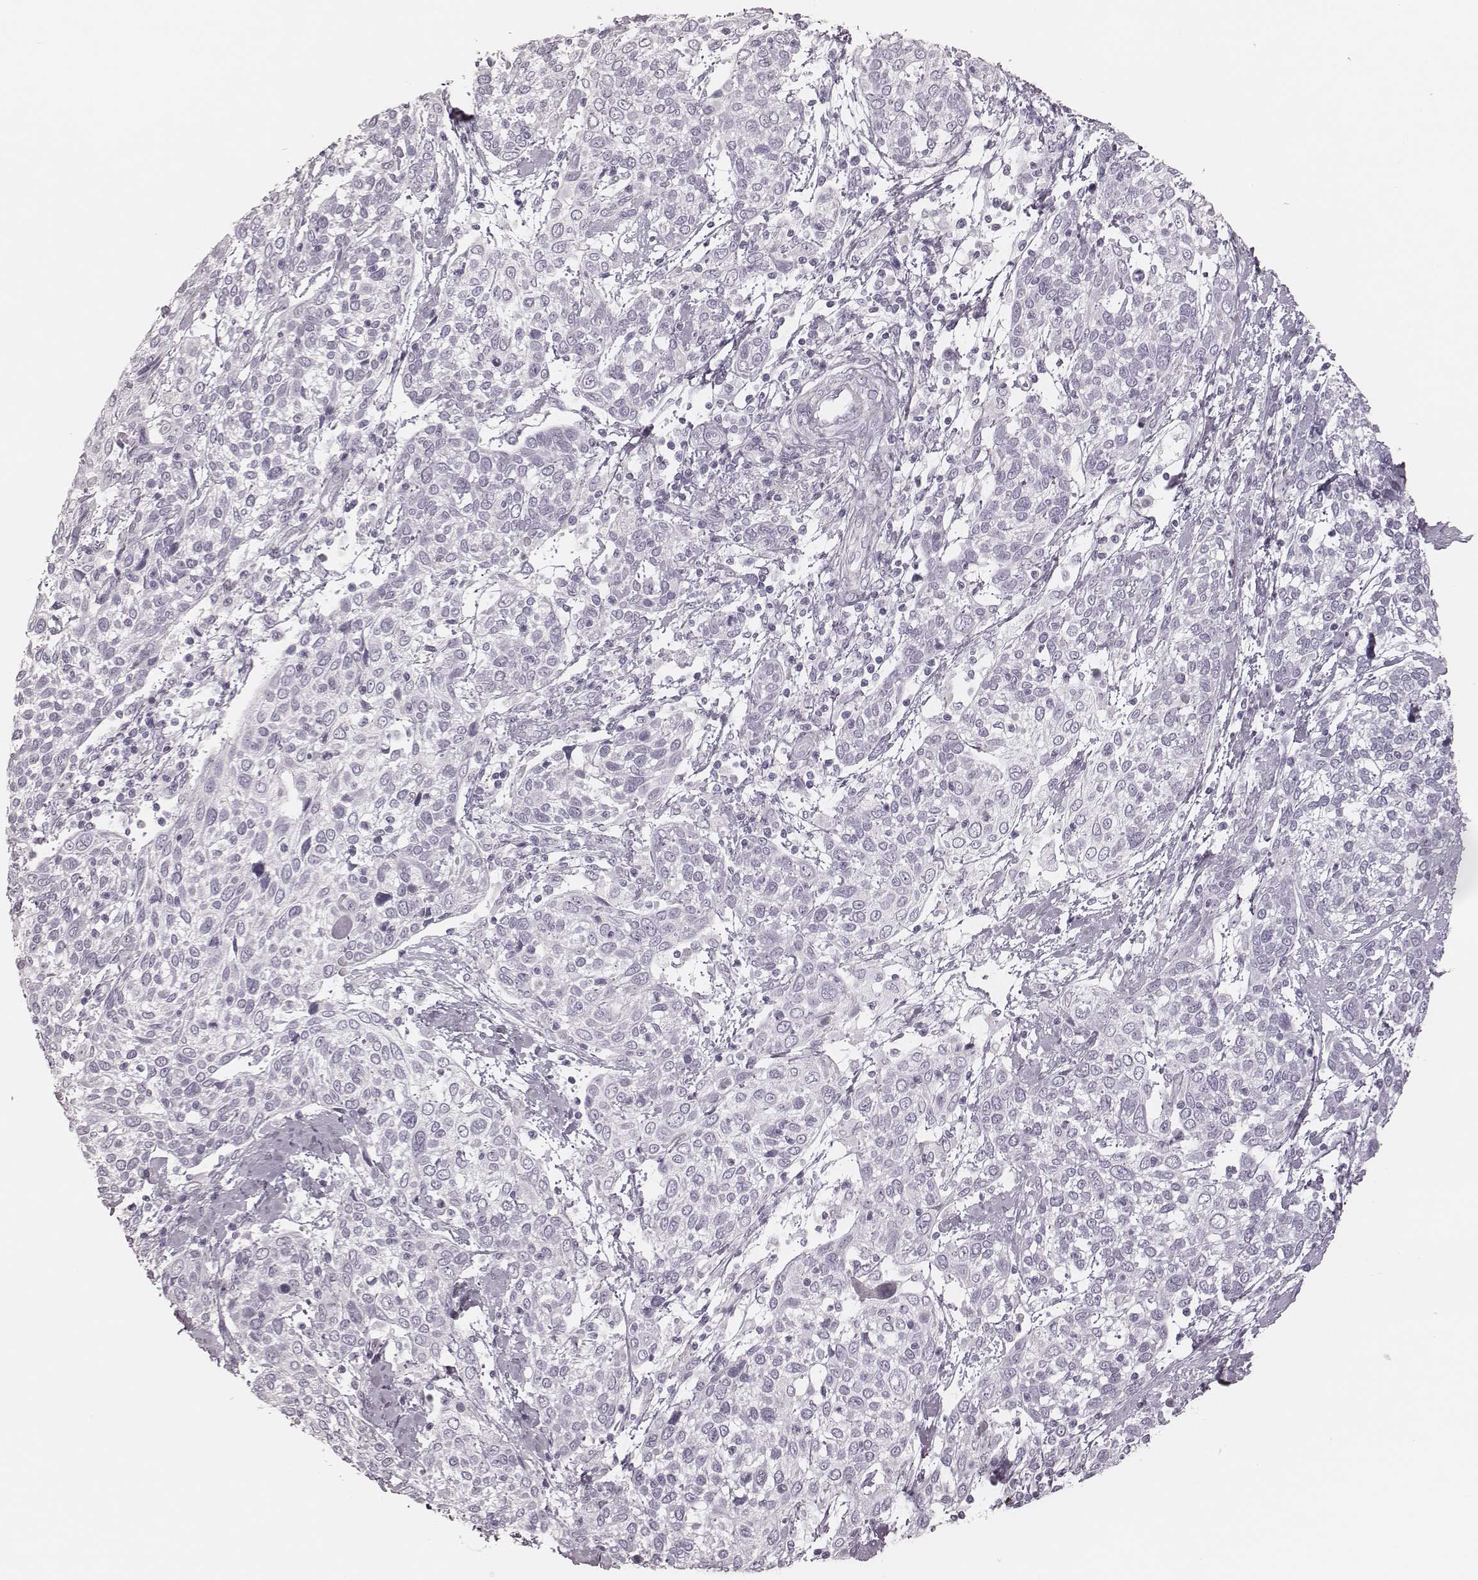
{"staining": {"intensity": "negative", "quantity": "none", "location": "none"}, "tissue": "cervical cancer", "cell_type": "Tumor cells", "image_type": "cancer", "snomed": [{"axis": "morphology", "description": "Squamous cell carcinoma, NOS"}, {"axis": "topography", "description": "Cervix"}], "caption": "DAB (3,3'-diaminobenzidine) immunohistochemical staining of squamous cell carcinoma (cervical) displays no significant positivity in tumor cells. Brightfield microscopy of IHC stained with DAB (brown) and hematoxylin (blue), captured at high magnification.", "gene": "MSX1", "patient": {"sex": "female", "age": 61}}